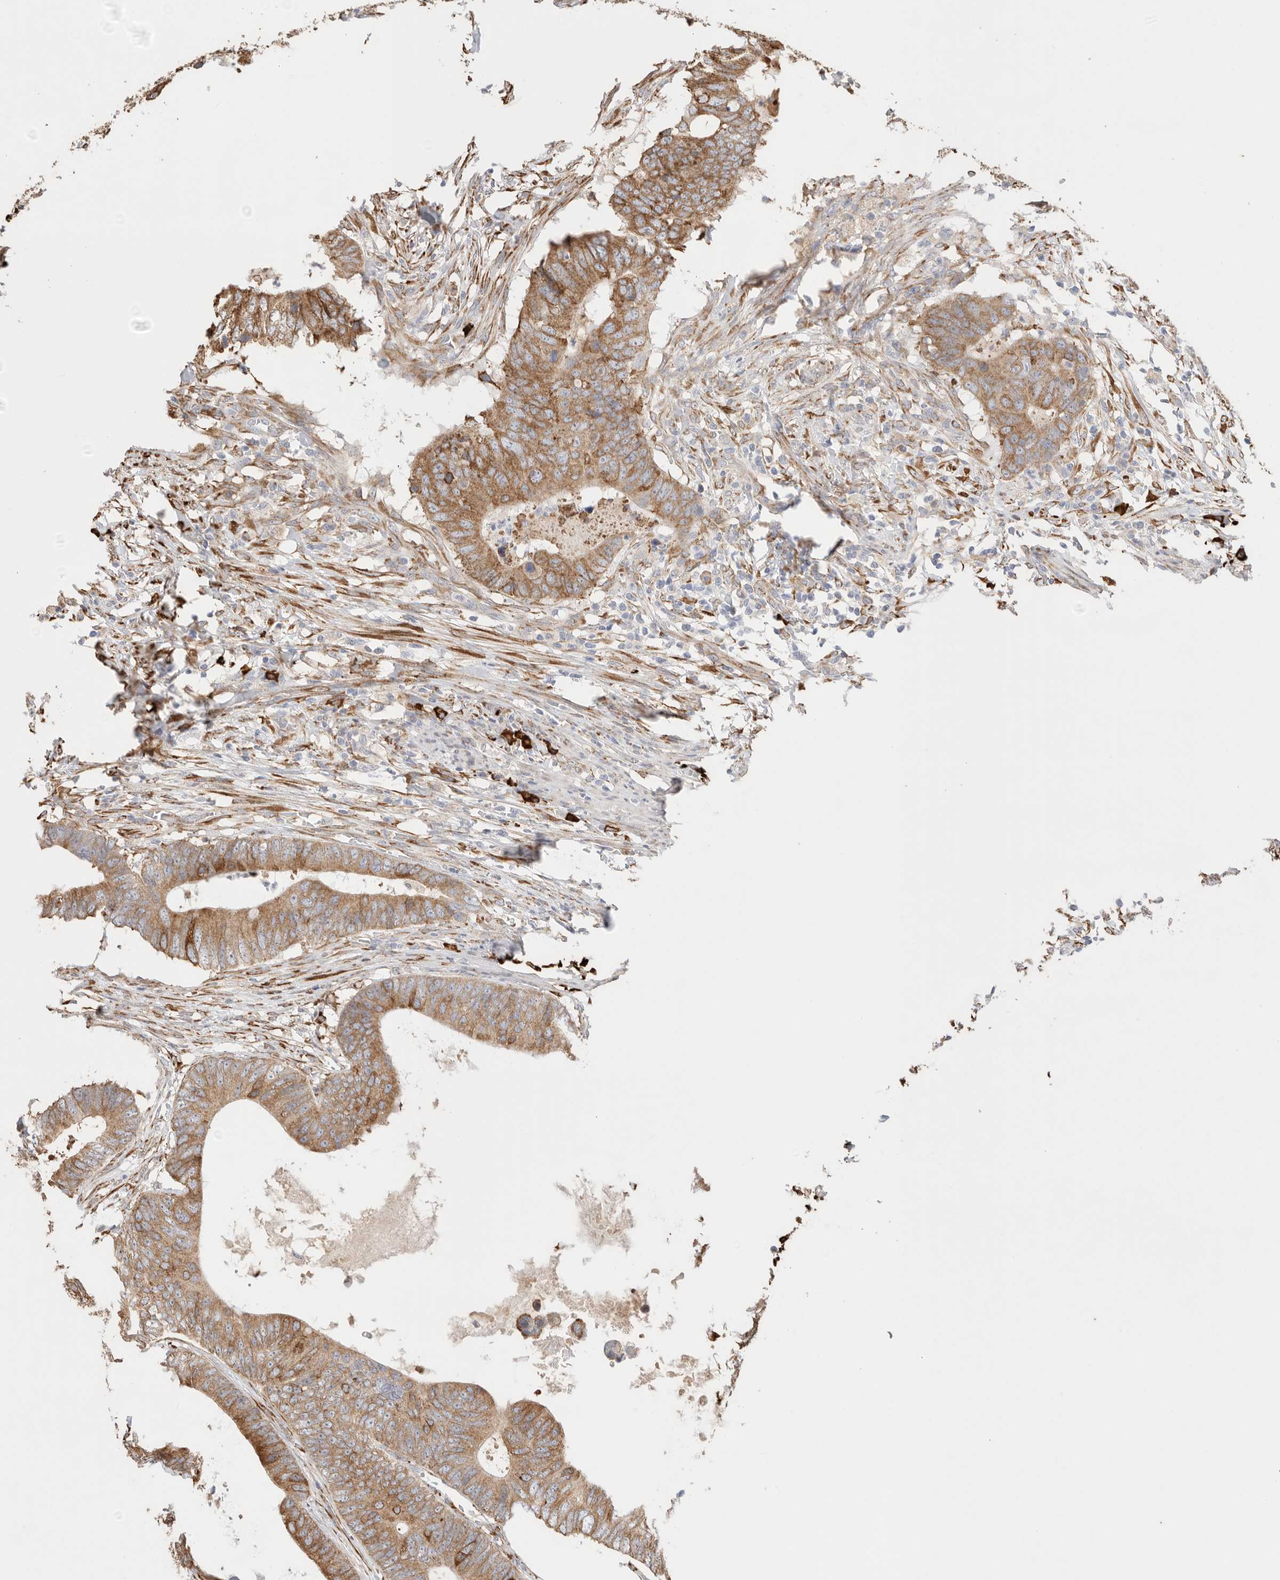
{"staining": {"intensity": "moderate", "quantity": ">75%", "location": "cytoplasmic/membranous"}, "tissue": "colorectal cancer", "cell_type": "Tumor cells", "image_type": "cancer", "snomed": [{"axis": "morphology", "description": "Adenocarcinoma, NOS"}, {"axis": "topography", "description": "Colon"}], "caption": "Tumor cells show moderate cytoplasmic/membranous expression in approximately >75% of cells in colorectal cancer (adenocarcinoma).", "gene": "BLOC1S5", "patient": {"sex": "male", "age": 56}}